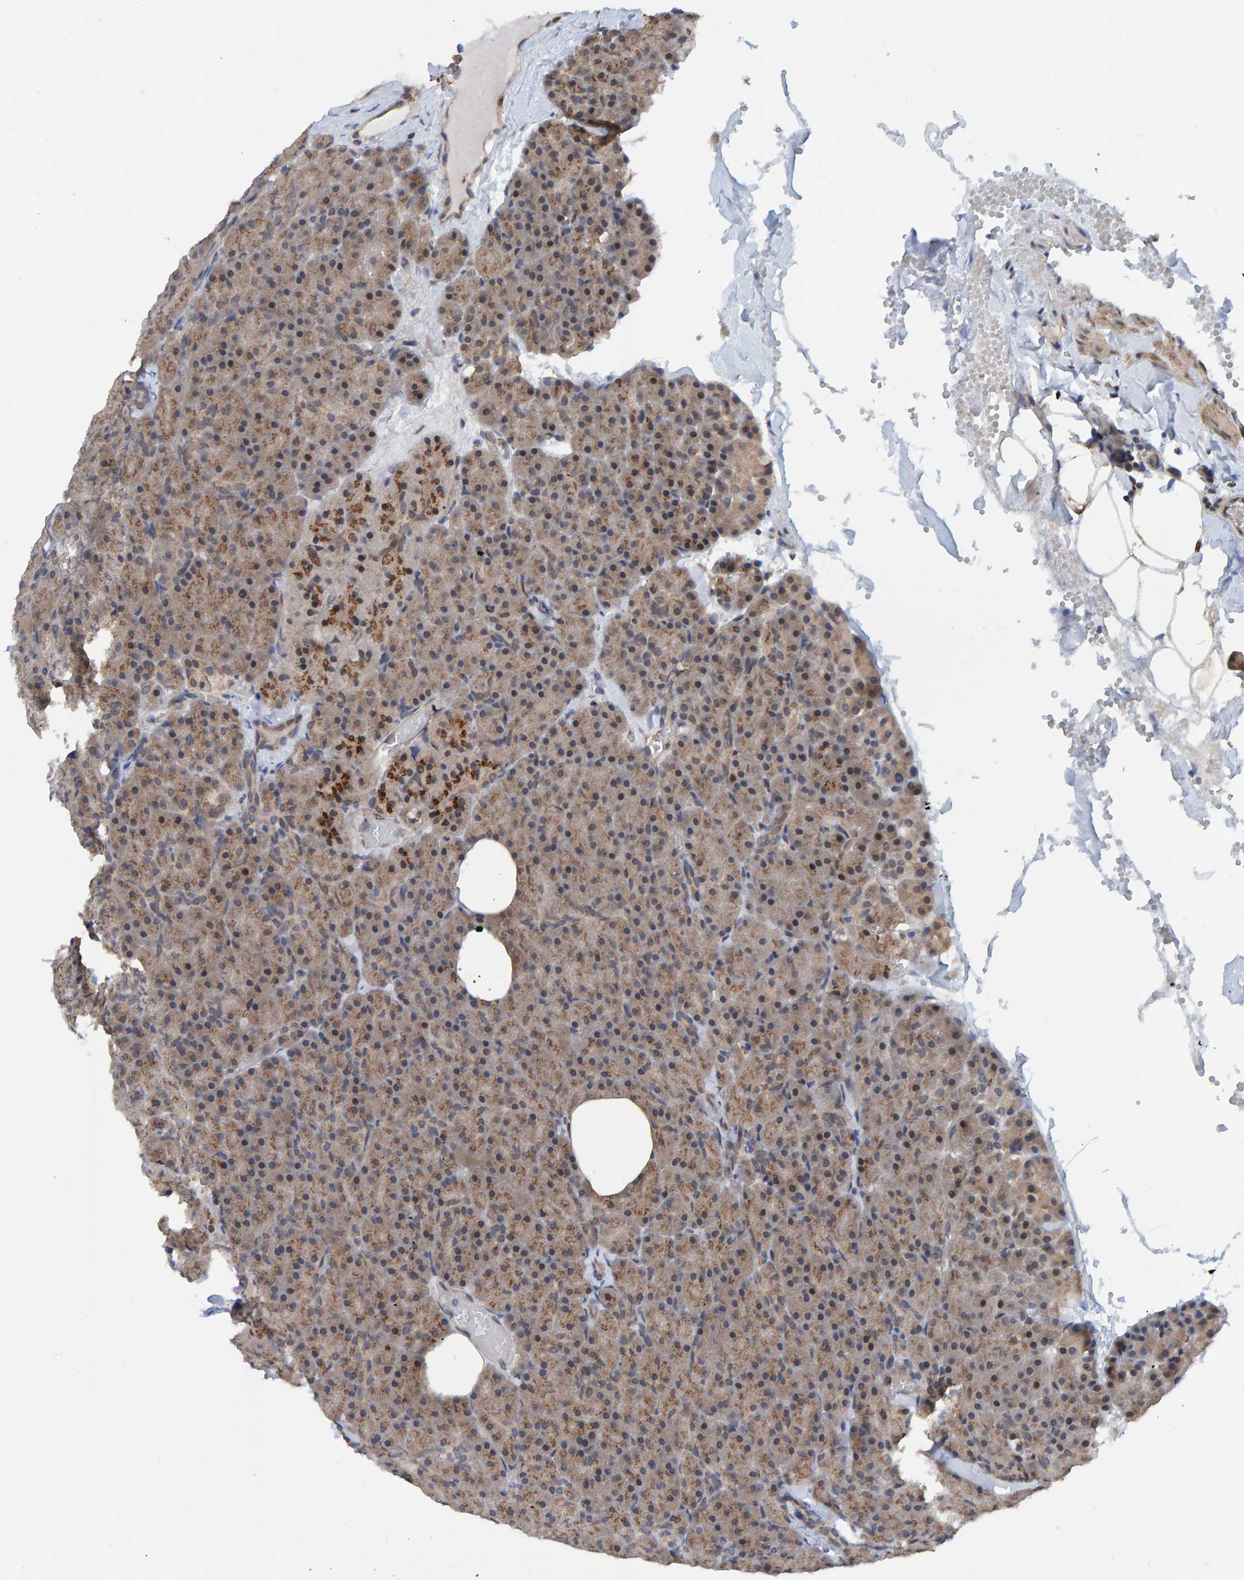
{"staining": {"intensity": "weak", "quantity": ">75%", "location": "cytoplasmic/membranous"}, "tissue": "pancreas", "cell_type": "Exocrine glandular cells", "image_type": "normal", "snomed": [{"axis": "morphology", "description": "Normal tissue, NOS"}, {"axis": "morphology", "description": "Carcinoid, malignant, NOS"}, {"axis": "topography", "description": "Pancreas"}], "caption": "Benign pancreas was stained to show a protein in brown. There is low levels of weak cytoplasmic/membranous positivity in approximately >75% of exocrine glandular cells.", "gene": "SCRN2", "patient": {"sex": "female", "age": 35}}